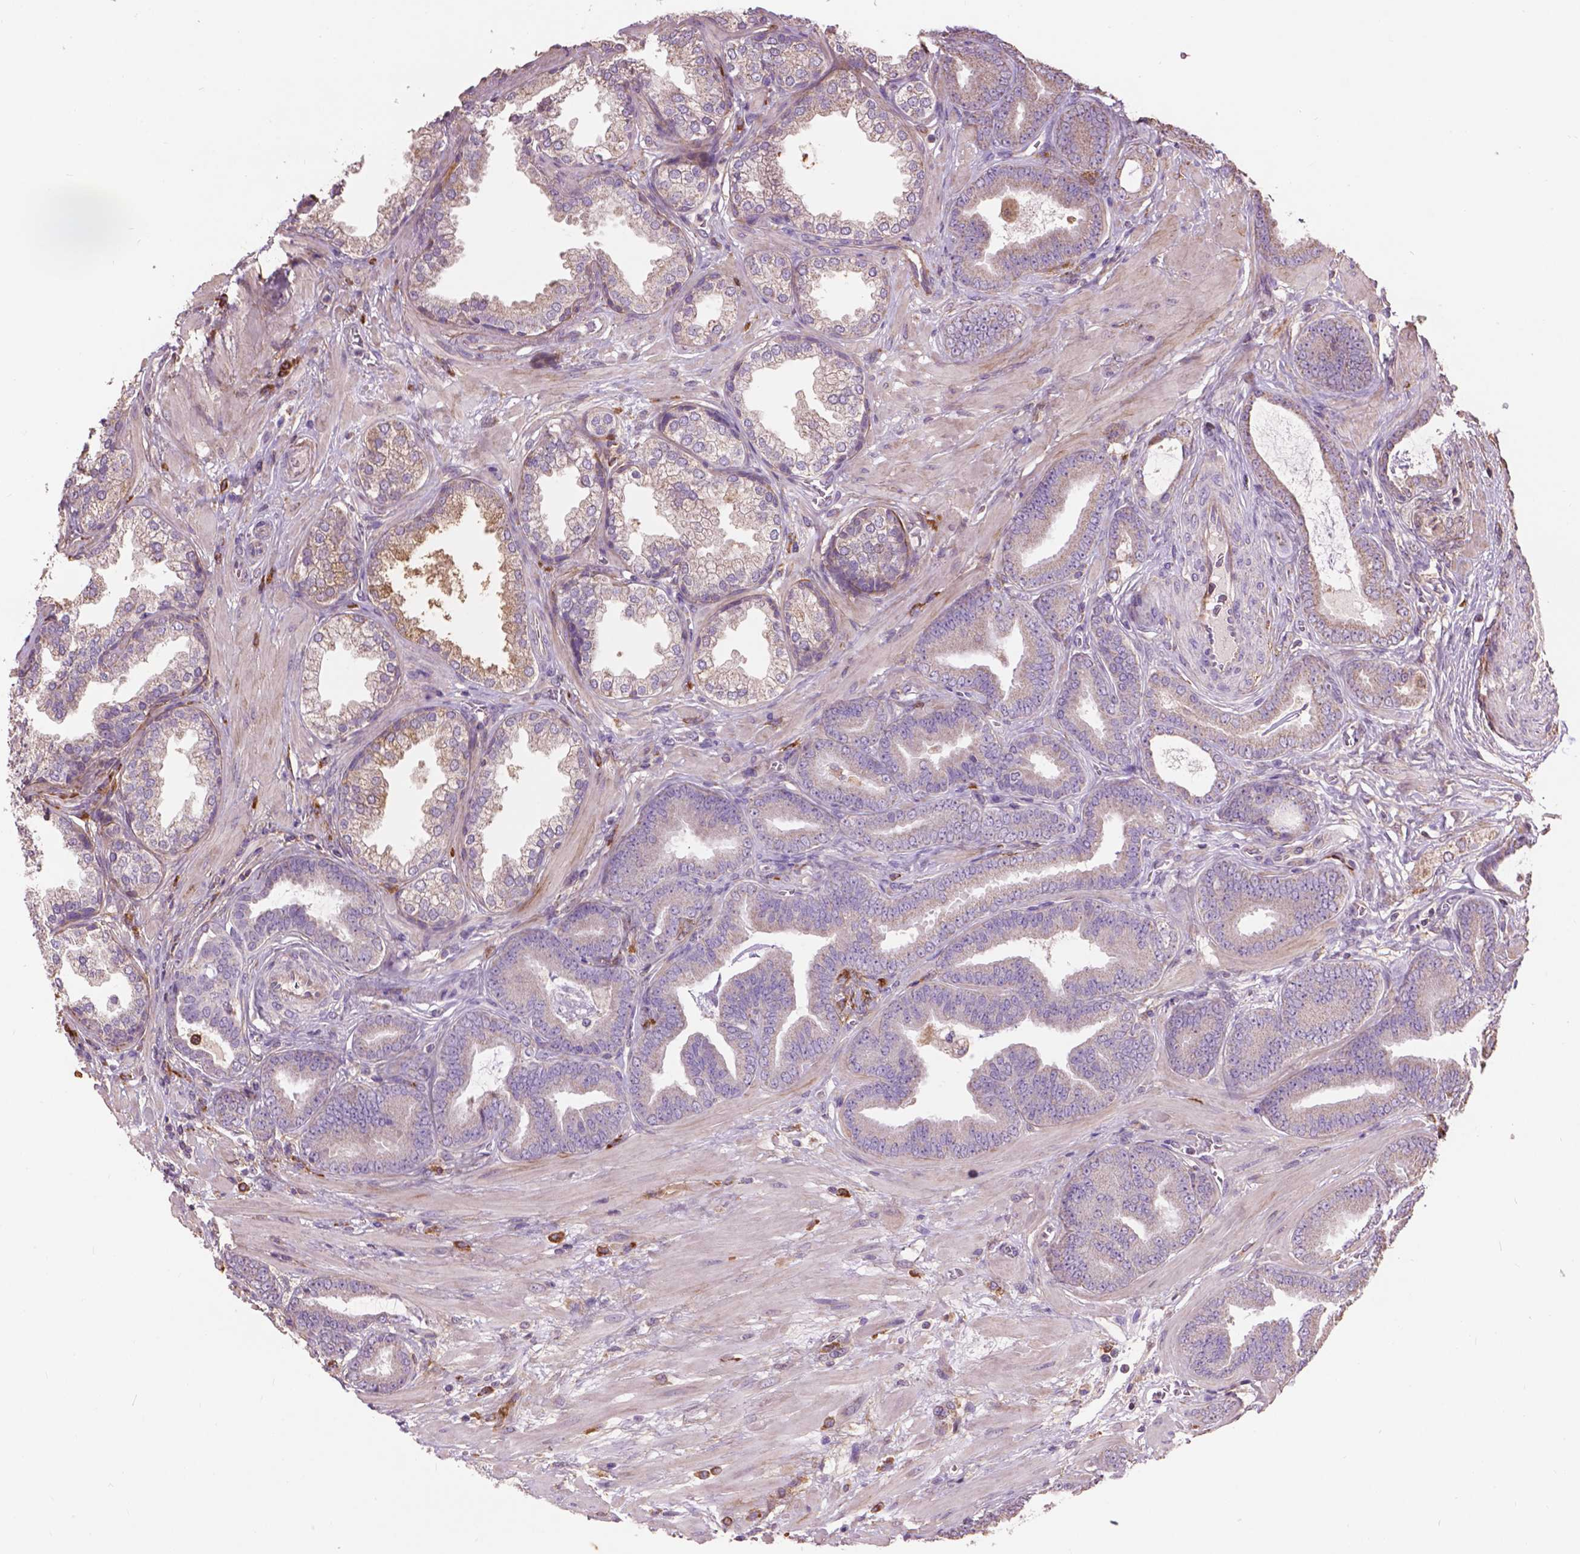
{"staining": {"intensity": "negative", "quantity": "none", "location": "none"}, "tissue": "prostate cancer", "cell_type": "Tumor cells", "image_type": "cancer", "snomed": [{"axis": "morphology", "description": "Adenocarcinoma, Low grade"}, {"axis": "topography", "description": "Prostate"}], "caption": "High magnification brightfield microscopy of prostate cancer (low-grade adenocarcinoma) stained with DAB (3,3'-diaminobenzidine) (brown) and counterstained with hematoxylin (blue): tumor cells show no significant staining.", "gene": "LRRC3C", "patient": {"sex": "male", "age": 63}}